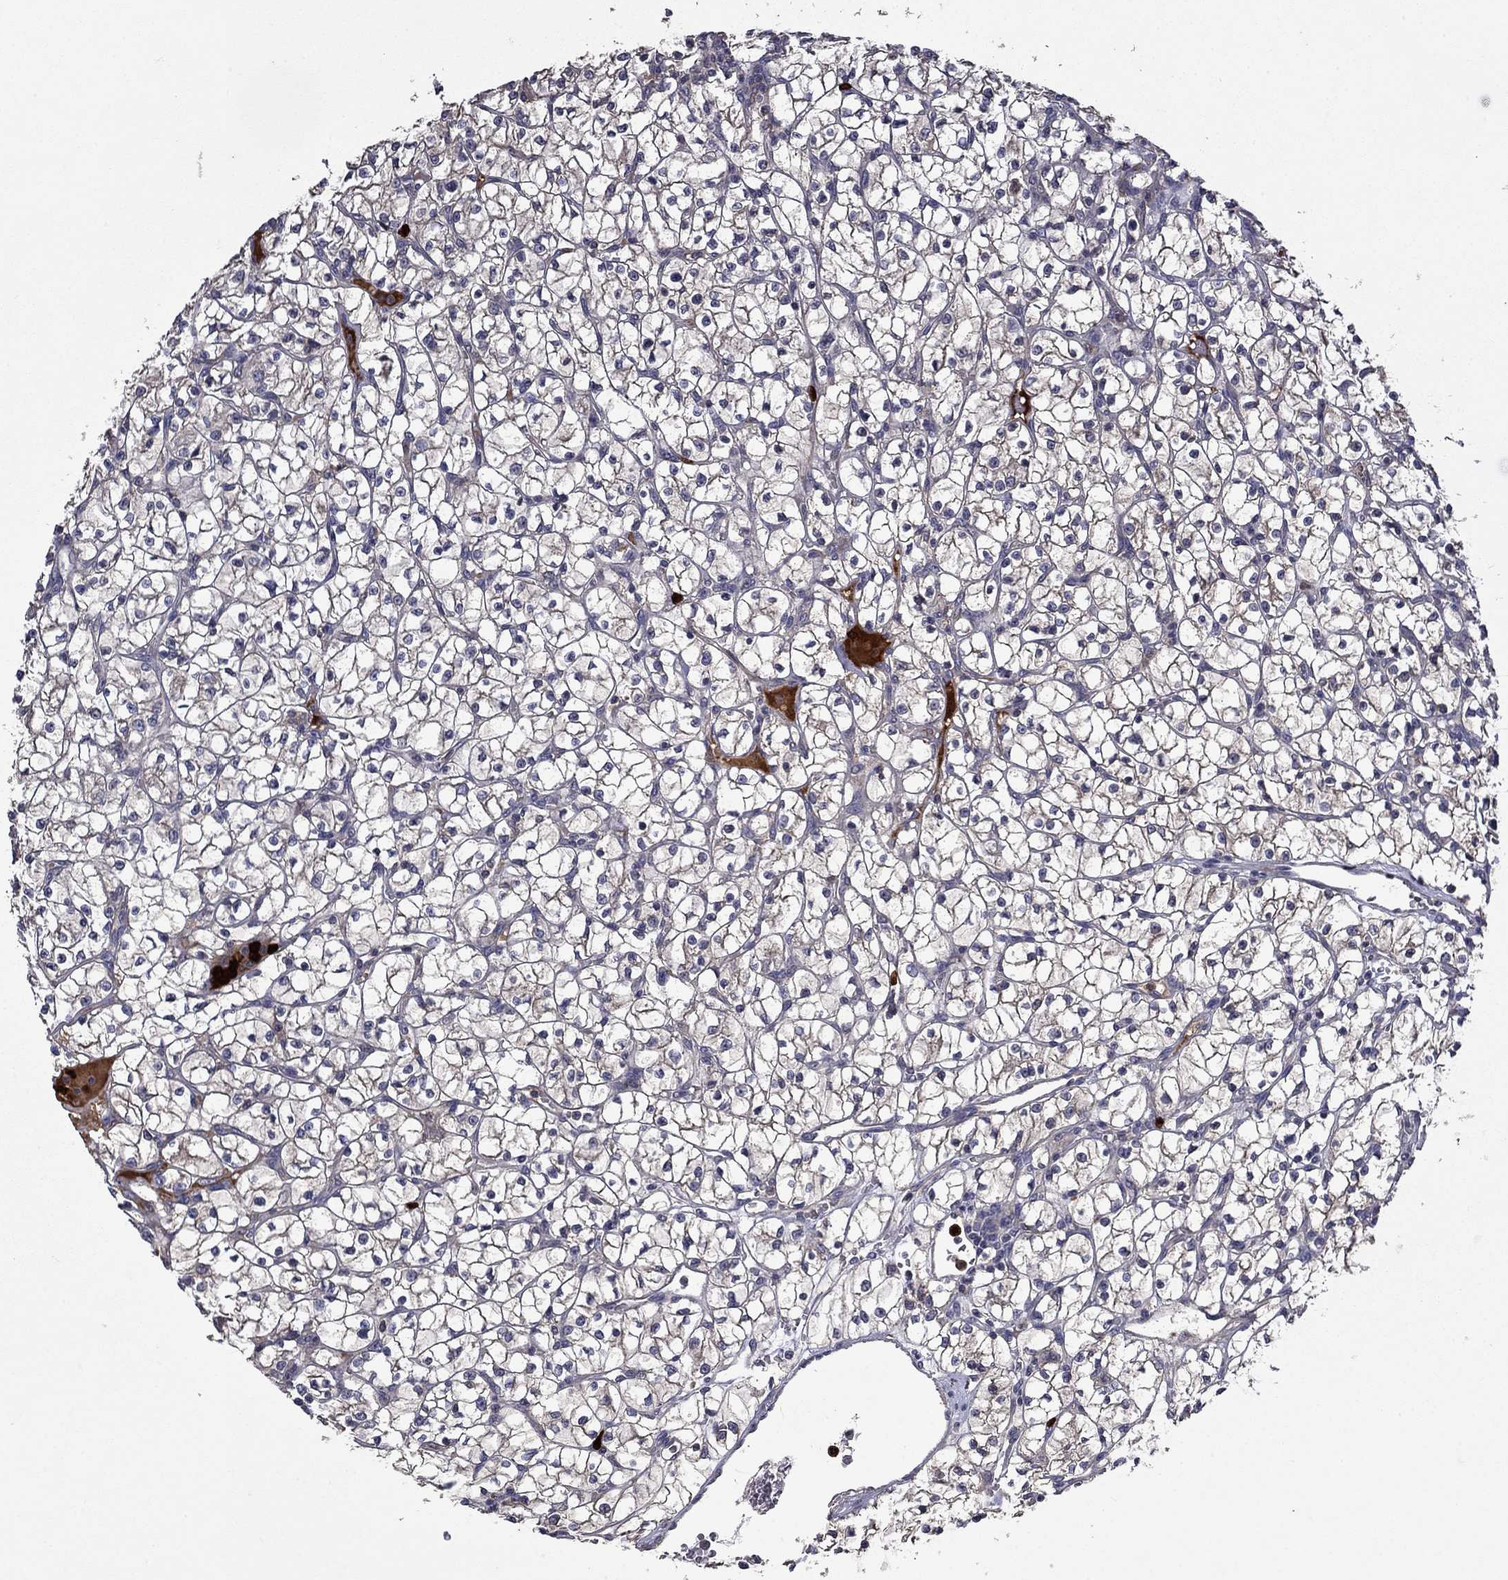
{"staining": {"intensity": "negative", "quantity": "none", "location": "none"}, "tissue": "renal cancer", "cell_type": "Tumor cells", "image_type": "cancer", "snomed": [{"axis": "morphology", "description": "Adenocarcinoma, NOS"}, {"axis": "topography", "description": "Kidney"}], "caption": "The micrograph reveals no significant staining in tumor cells of renal adenocarcinoma. The staining was performed using DAB (3,3'-diaminobenzidine) to visualize the protein expression in brown, while the nuclei were stained in blue with hematoxylin (Magnification: 20x).", "gene": "SATB1", "patient": {"sex": "female", "age": 64}}